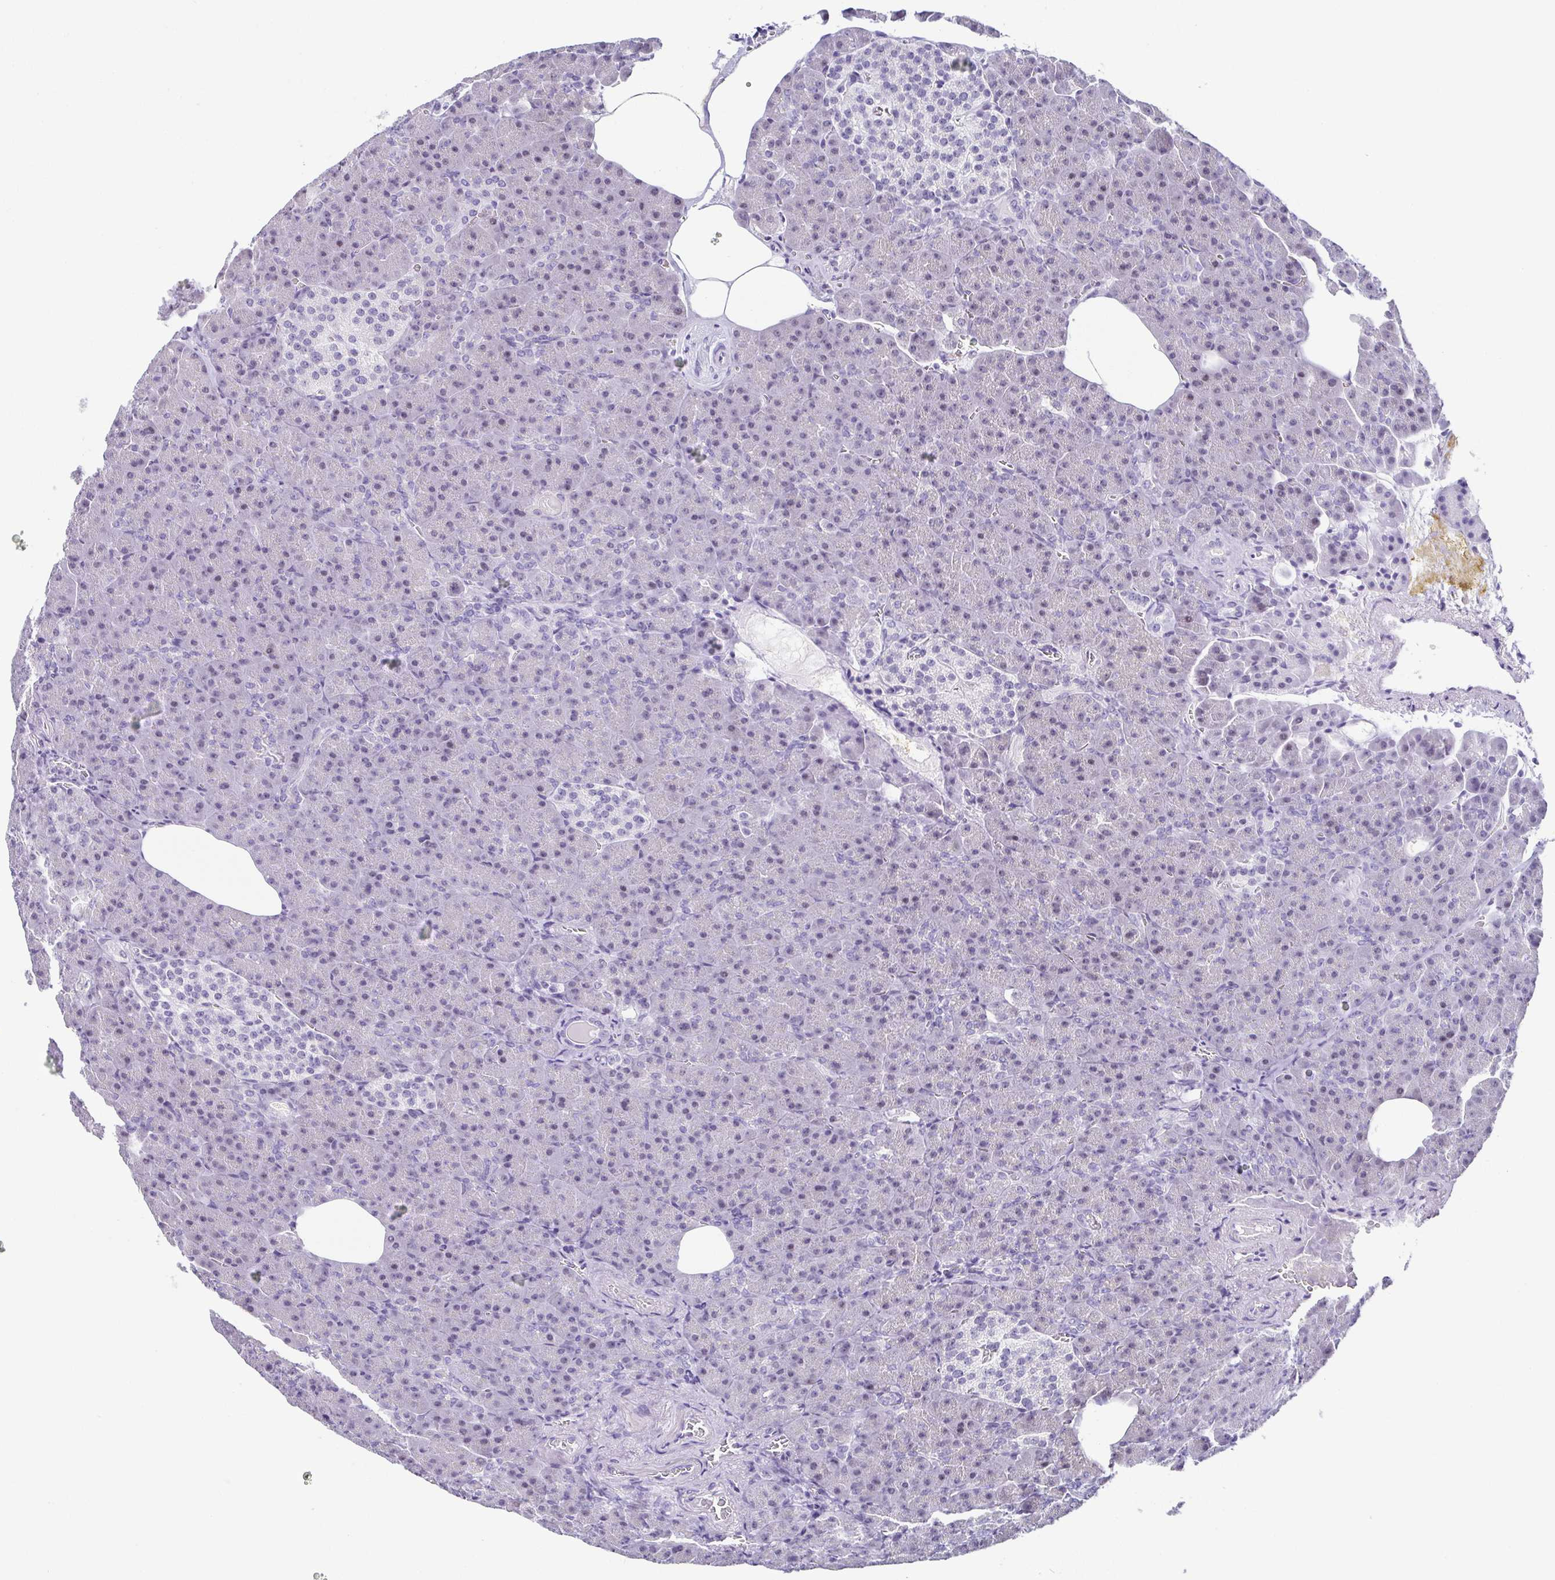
{"staining": {"intensity": "negative", "quantity": "none", "location": "none"}, "tissue": "pancreas", "cell_type": "Exocrine glandular cells", "image_type": "normal", "snomed": [{"axis": "morphology", "description": "Normal tissue, NOS"}, {"axis": "topography", "description": "Pancreas"}], "caption": "There is no significant staining in exocrine glandular cells of pancreas. Brightfield microscopy of immunohistochemistry stained with DAB (brown) and hematoxylin (blue), captured at high magnification.", "gene": "ESX1", "patient": {"sex": "female", "age": 74}}